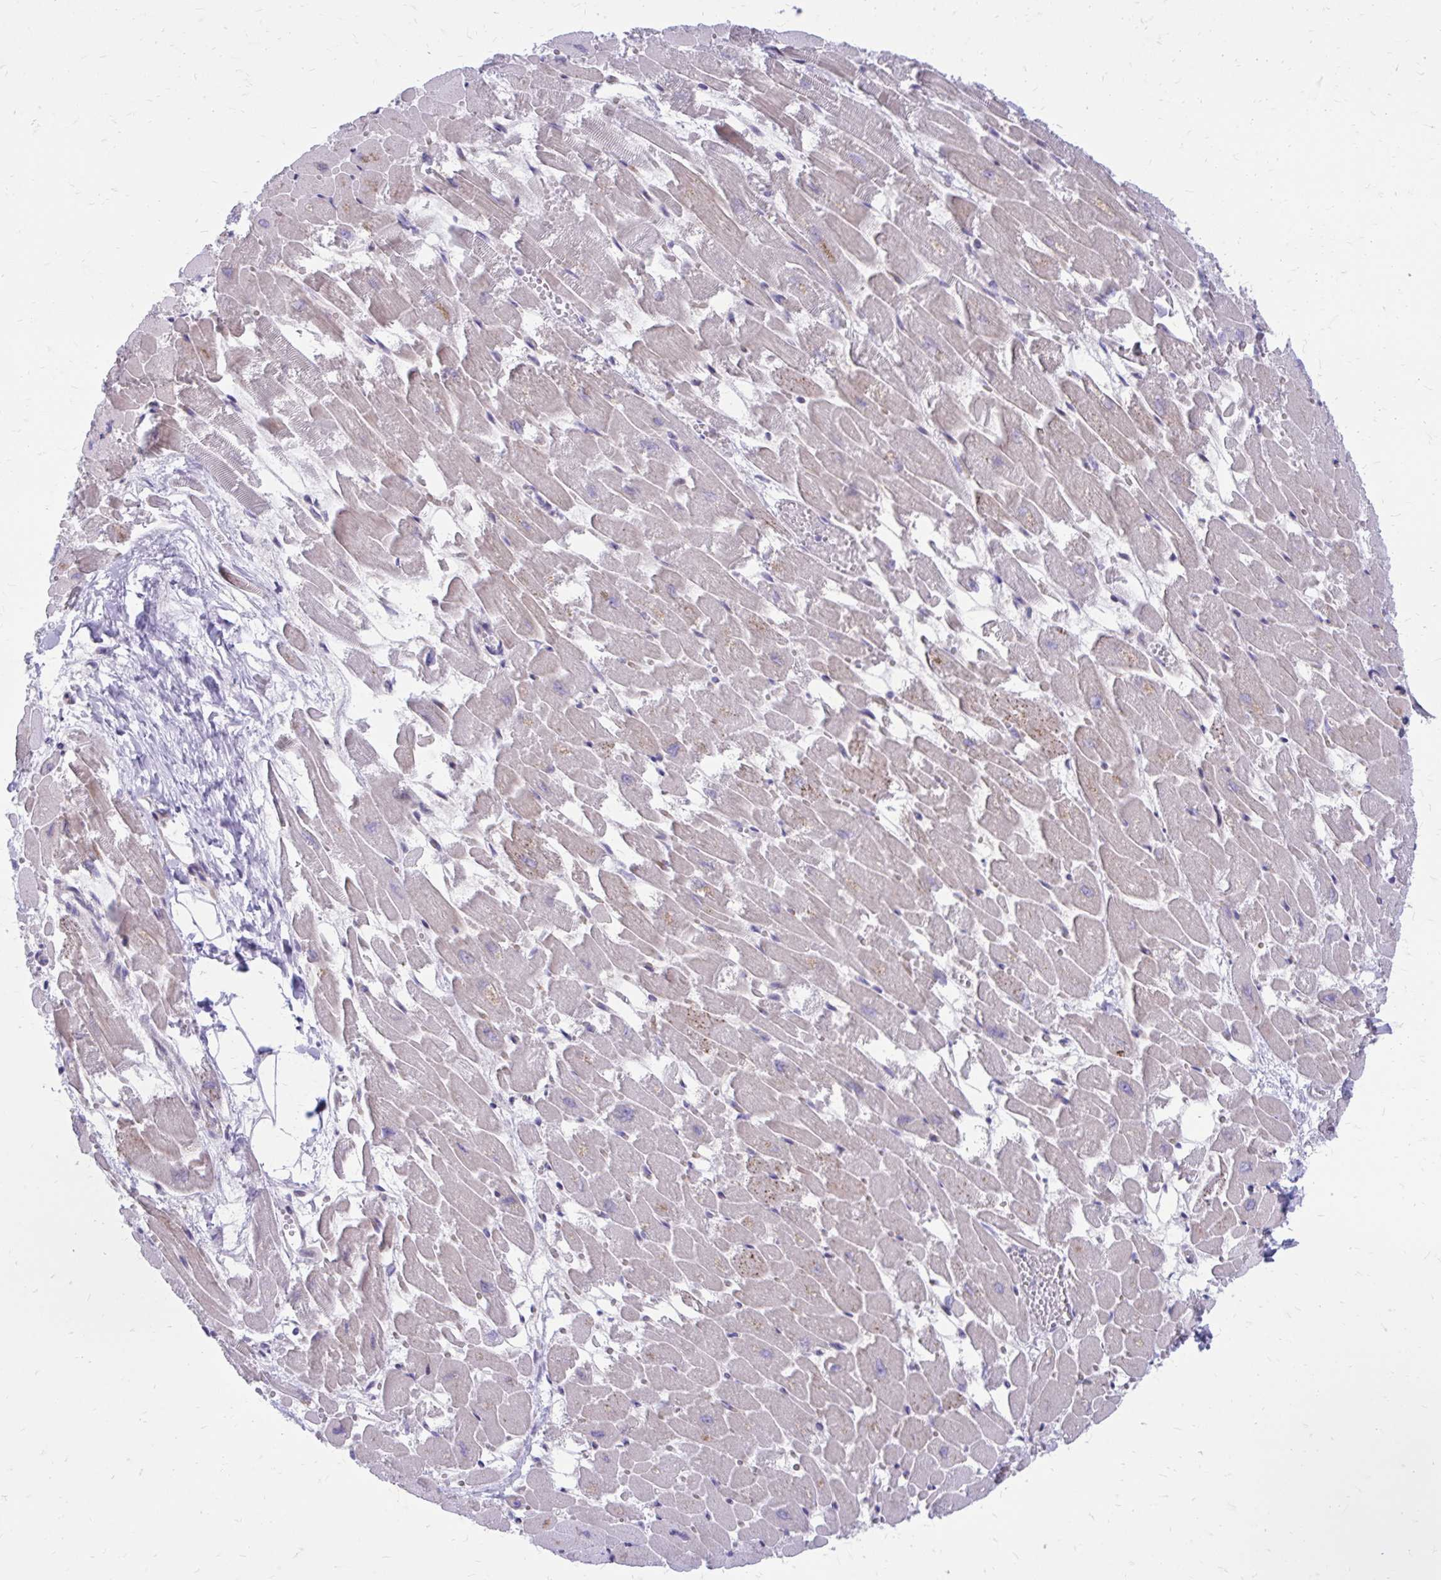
{"staining": {"intensity": "moderate", "quantity": "<25%", "location": "nuclear"}, "tissue": "heart muscle", "cell_type": "Cardiomyocytes", "image_type": "normal", "snomed": [{"axis": "morphology", "description": "Normal tissue, NOS"}, {"axis": "topography", "description": "Heart"}], "caption": "A low amount of moderate nuclear staining is seen in about <25% of cardiomyocytes in normal heart muscle.", "gene": "ANKRD30B", "patient": {"sex": "female", "age": 52}}